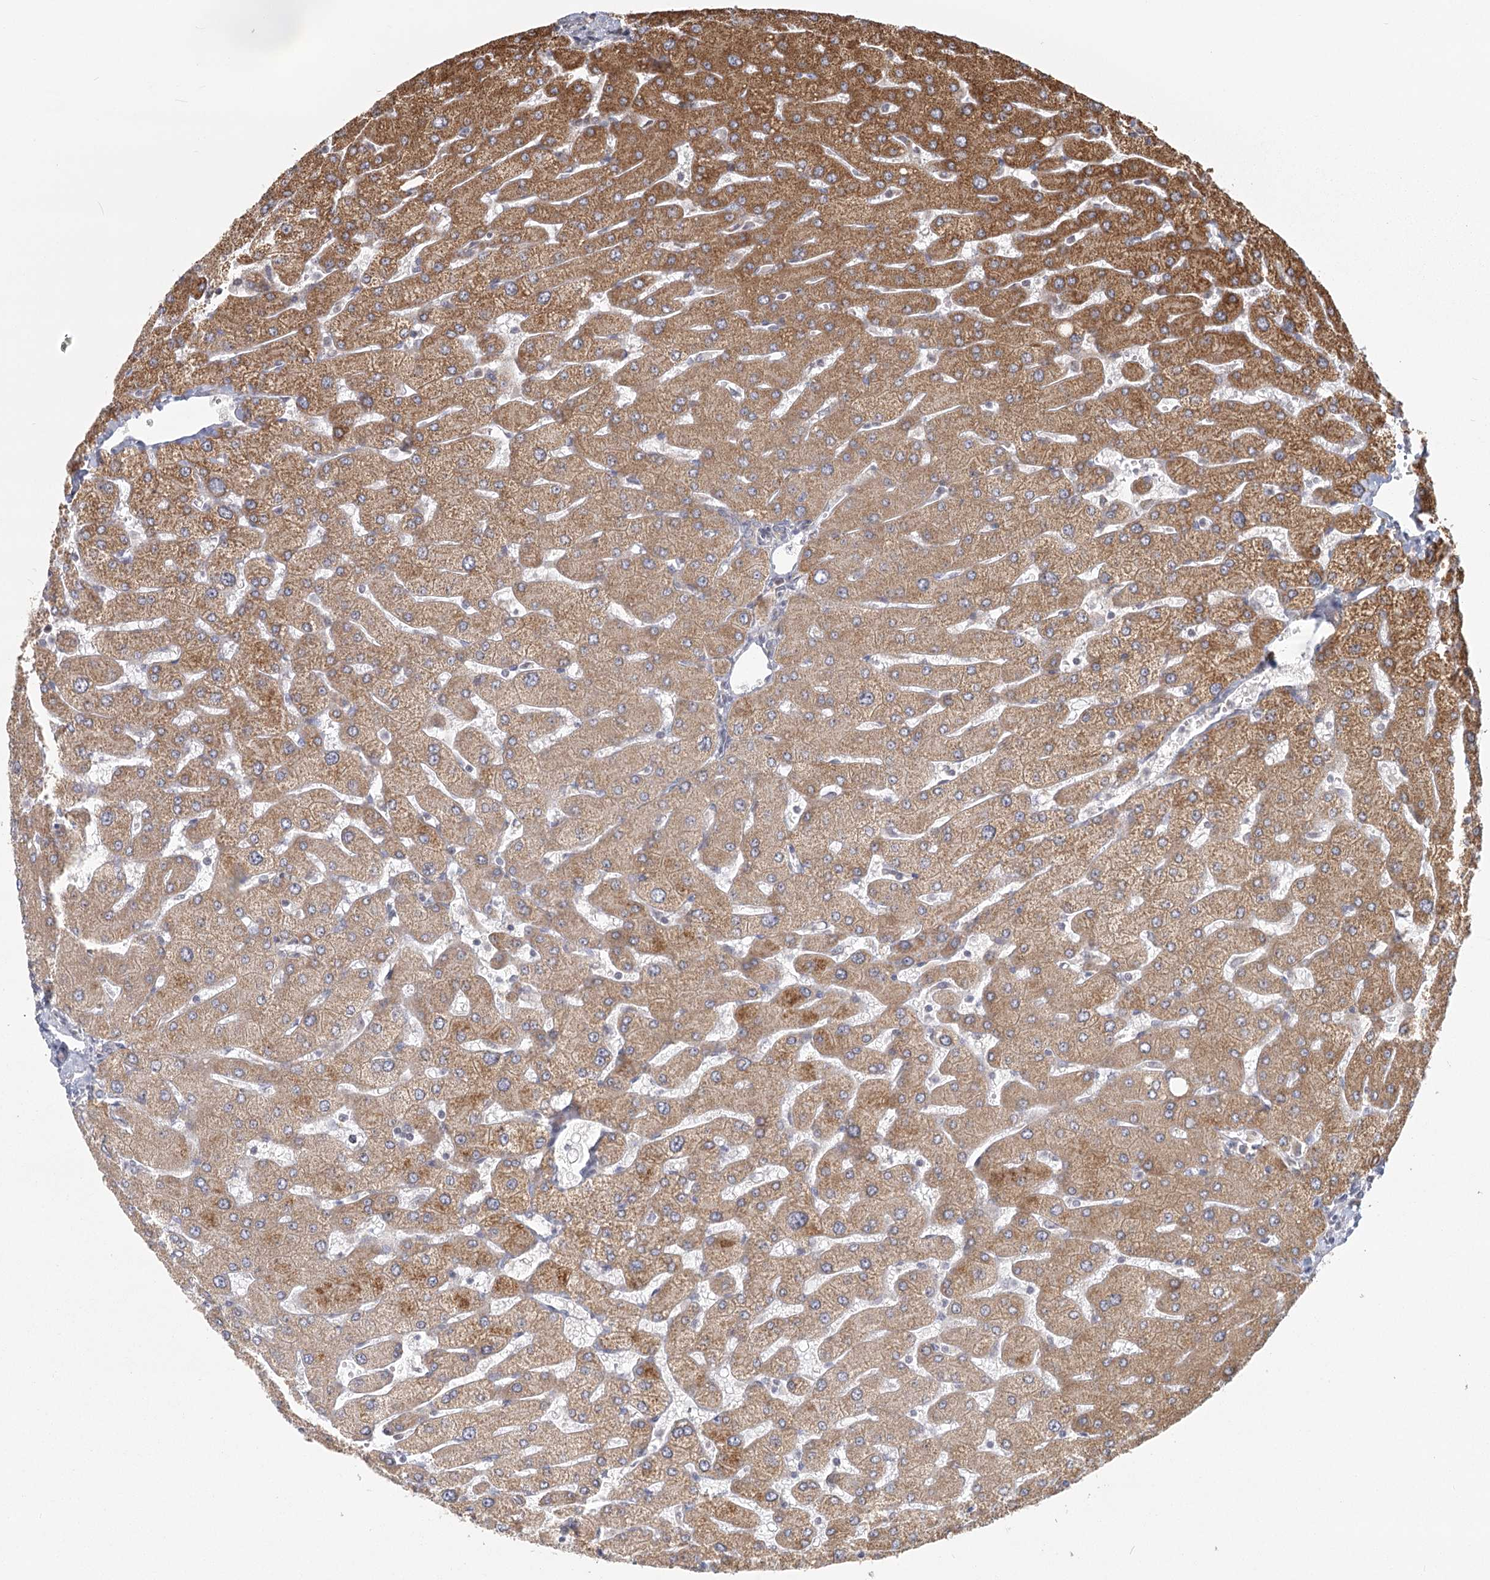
{"staining": {"intensity": "negative", "quantity": "none", "location": "none"}, "tissue": "liver", "cell_type": "Cholangiocytes", "image_type": "normal", "snomed": [{"axis": "morphology", "description": "Normal tissue, NOS"}, {"axis": "topography", "description": "Liver"}], "caption": "Immunohistochemistry (IHC) micrograph of benign liver: liver stained with DAB exhibits no significant protein expression in cholangiocytes.", "gene": "LACTB", "patient": {"sex": "male", "age": 55}}